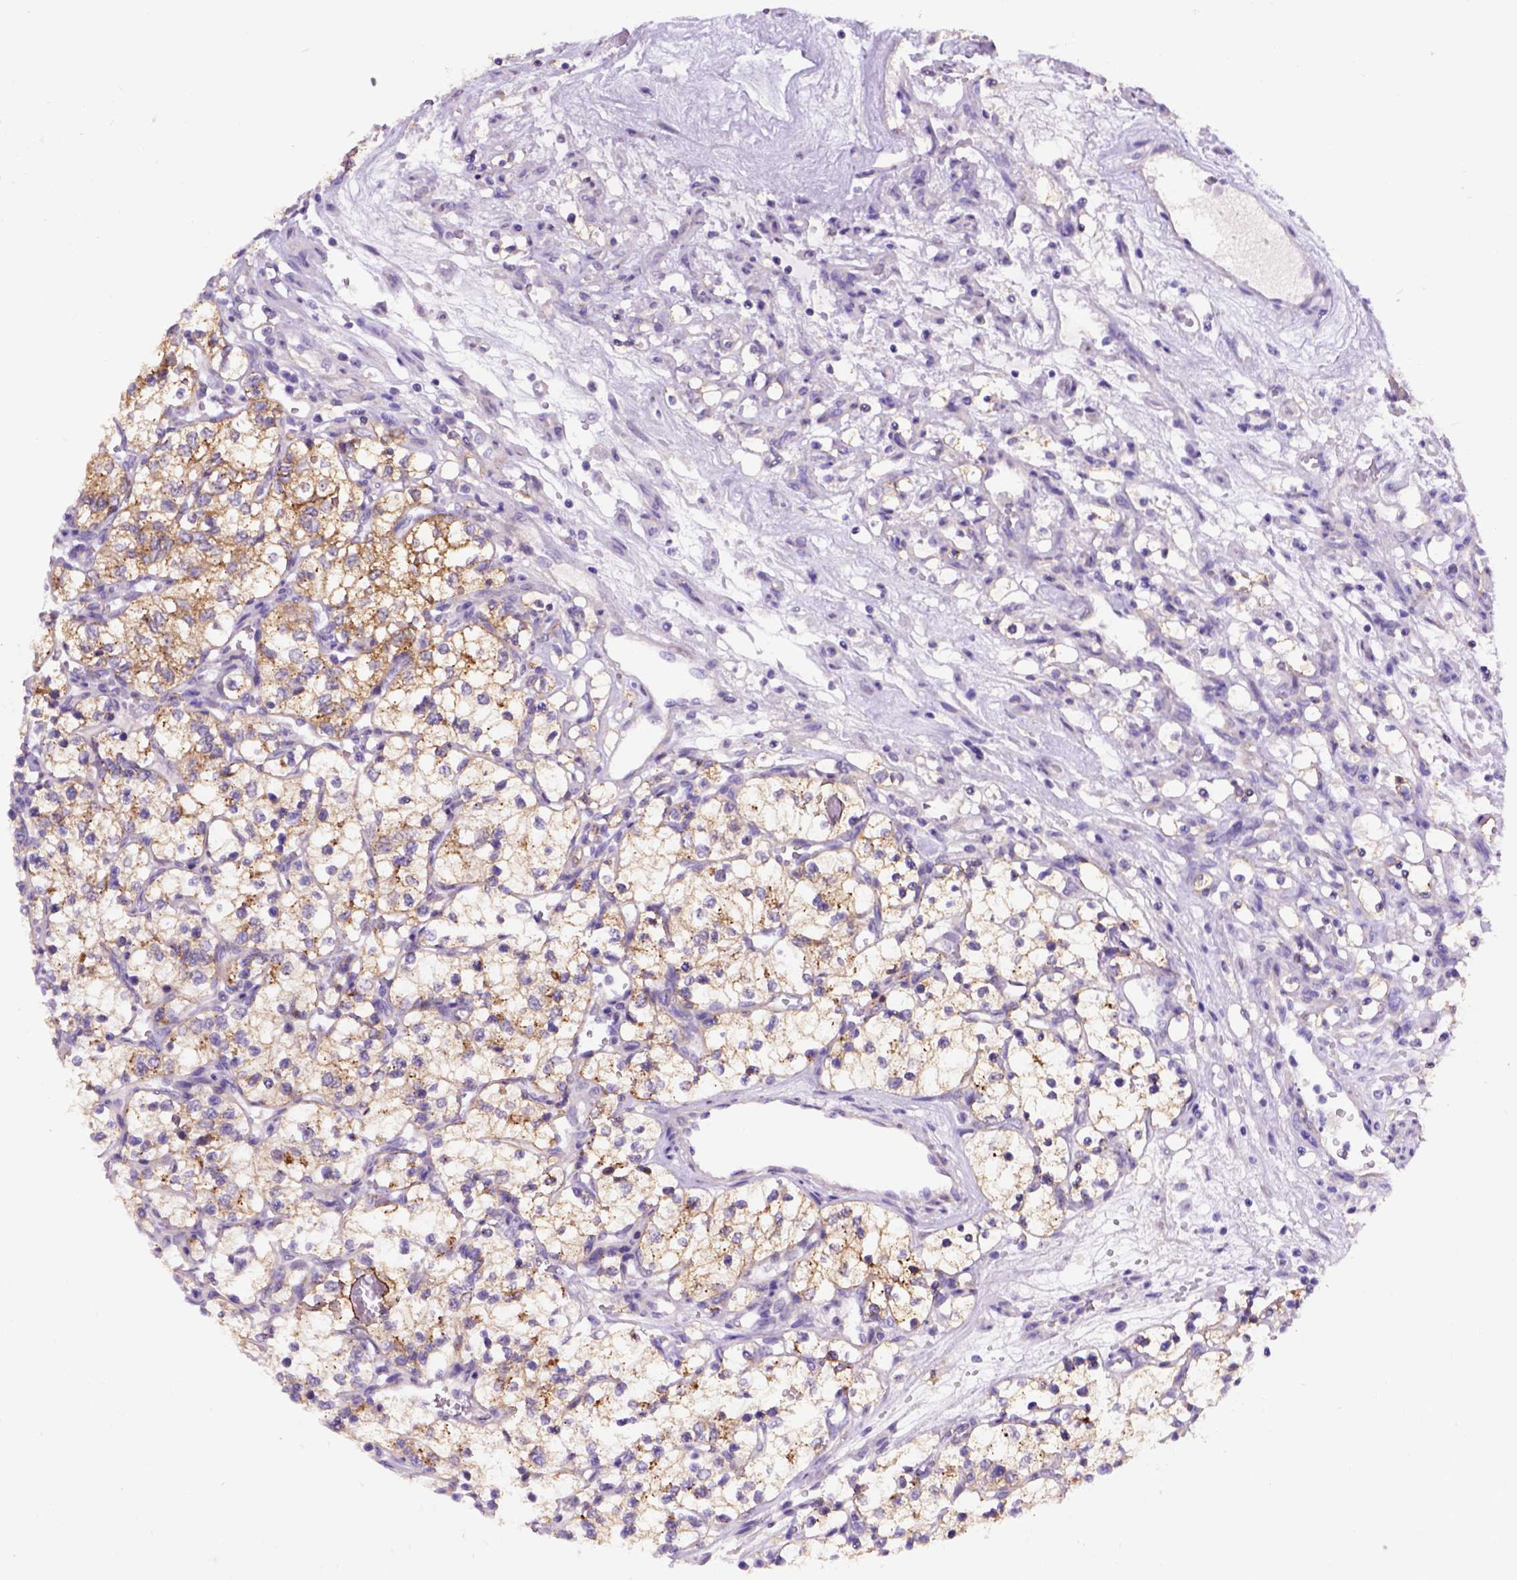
{"staining": {"intensity": "weak", "quantity": ">75%", "location": "cytoplasmic/membranous"}, "tissue": "renal cancer", "cell_type": "Tumor cells", "image_type": "cancer", "snomed": [{"axis": "morphology", "description": "Adenocarcinoma, NOS"}, {"axis": "topography", "description": "Kidney"}], "caption": "Human adenocarcinoma (renal) stained for a protein (brown) demonstrates weak cytoplasmic/membranous positive positivity in about >75% of tumor cells.", "gene": "EGFR", "patient": {"sex": "female", "age": 69}}